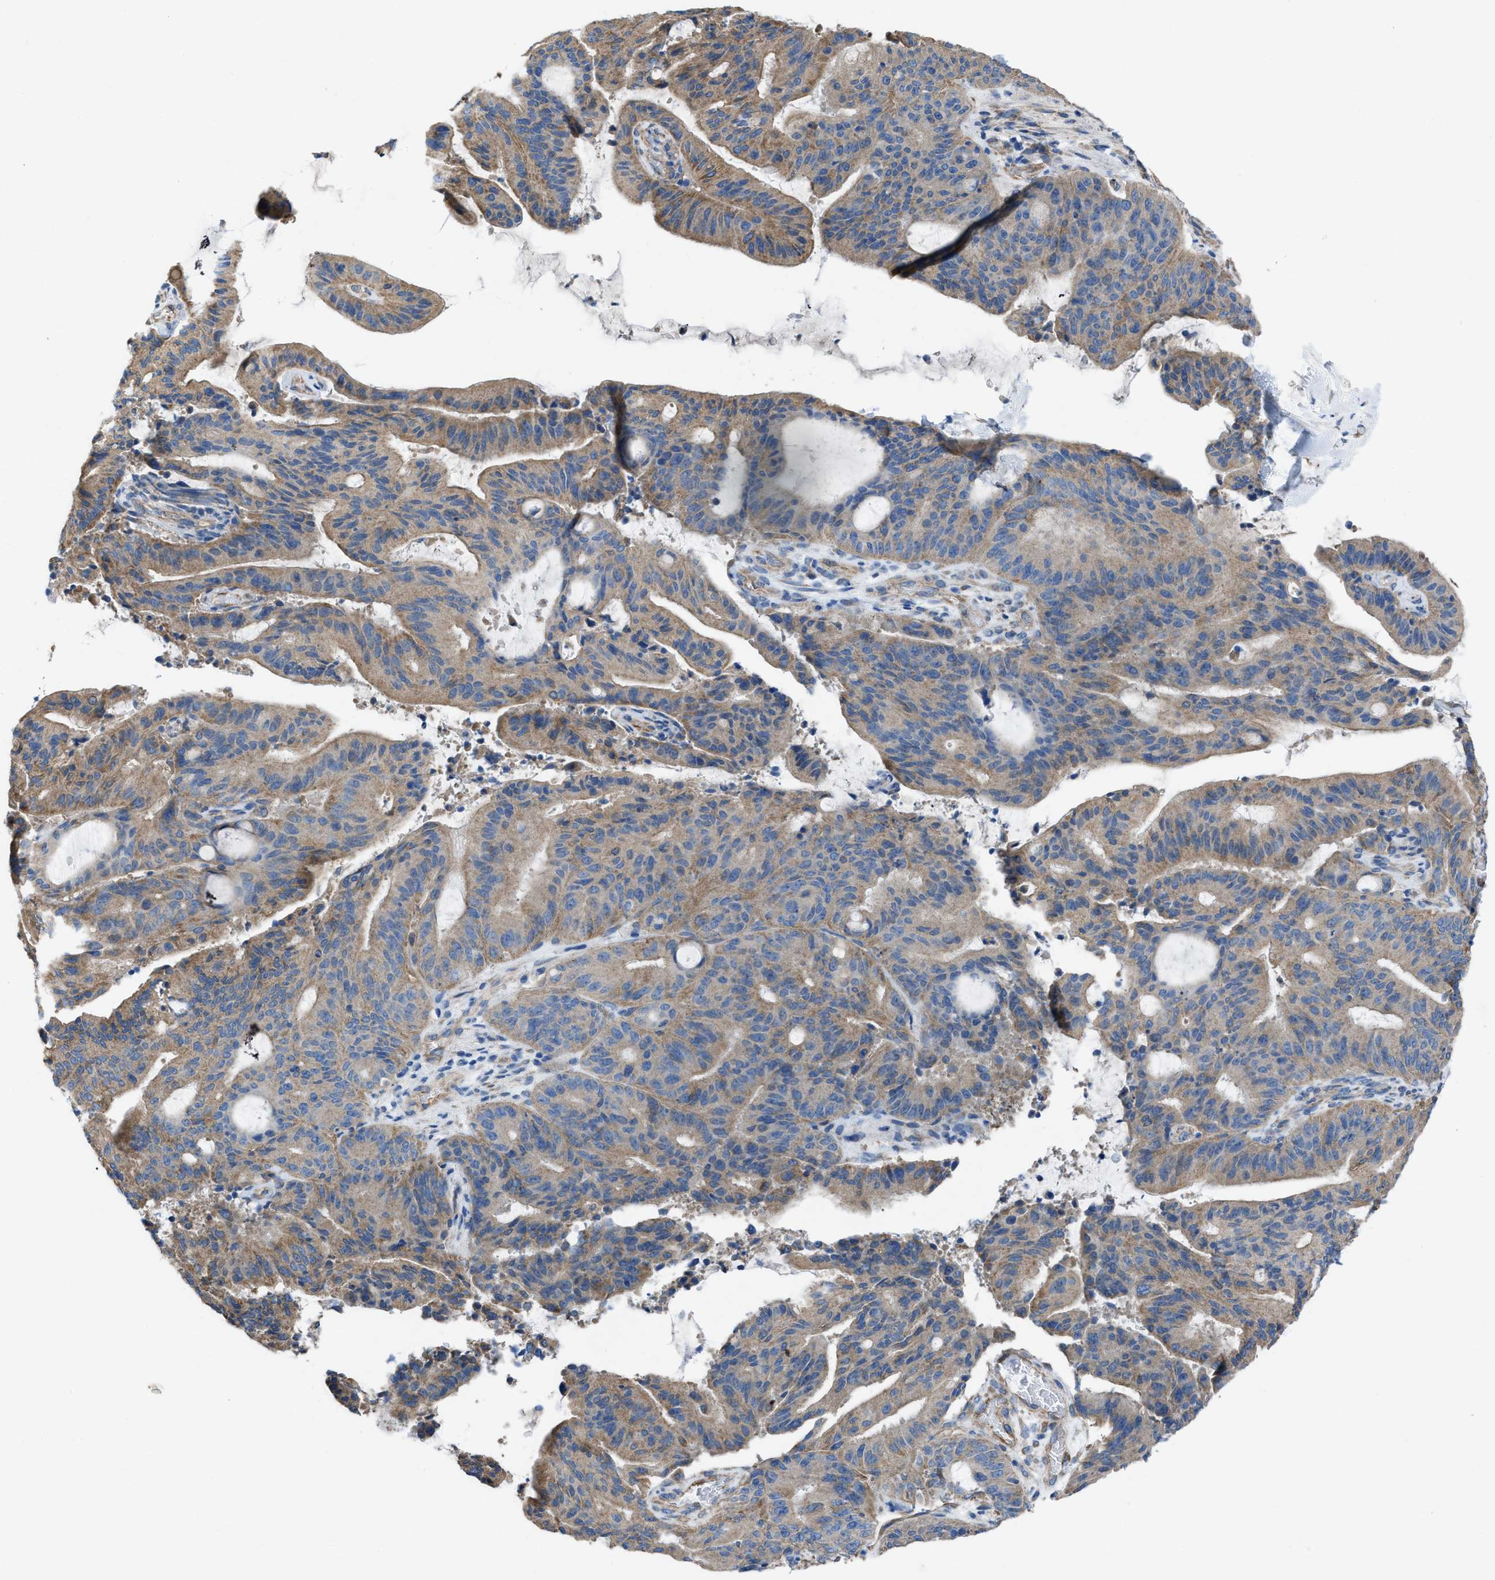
{"staining": {"intensity": "moderate", "quantity": ">75%", "location": "cytoplasmic/membranous"}, "tissue": "liver cancer", "cell_type": "Tumor cells", "image_type": "cancer", "snomed": [{"axis": "morphology", "description": "Normal tissue, NOS"}, {"axis": "morphology", "description": "Cholangiocarcinoma"}, {"axis": "topography", "description": "Liver"}, {"axis": "topography", "description": "Peripheral nerve tissue"}], "caption": "Protein expression analysis of liver cancer (cholangiocarcinoma) shows moderate cytoplasmic/membranous staining in approximately >75% of tumor cells. The staining was performed using DAB (3,3'-diaminobenzidine), with brown indicating positive protein expression. Nuclei are stained blue with hematoxylin.", "gene": "DOLPP1", "patient": {"sex": "female", "age": 73}}